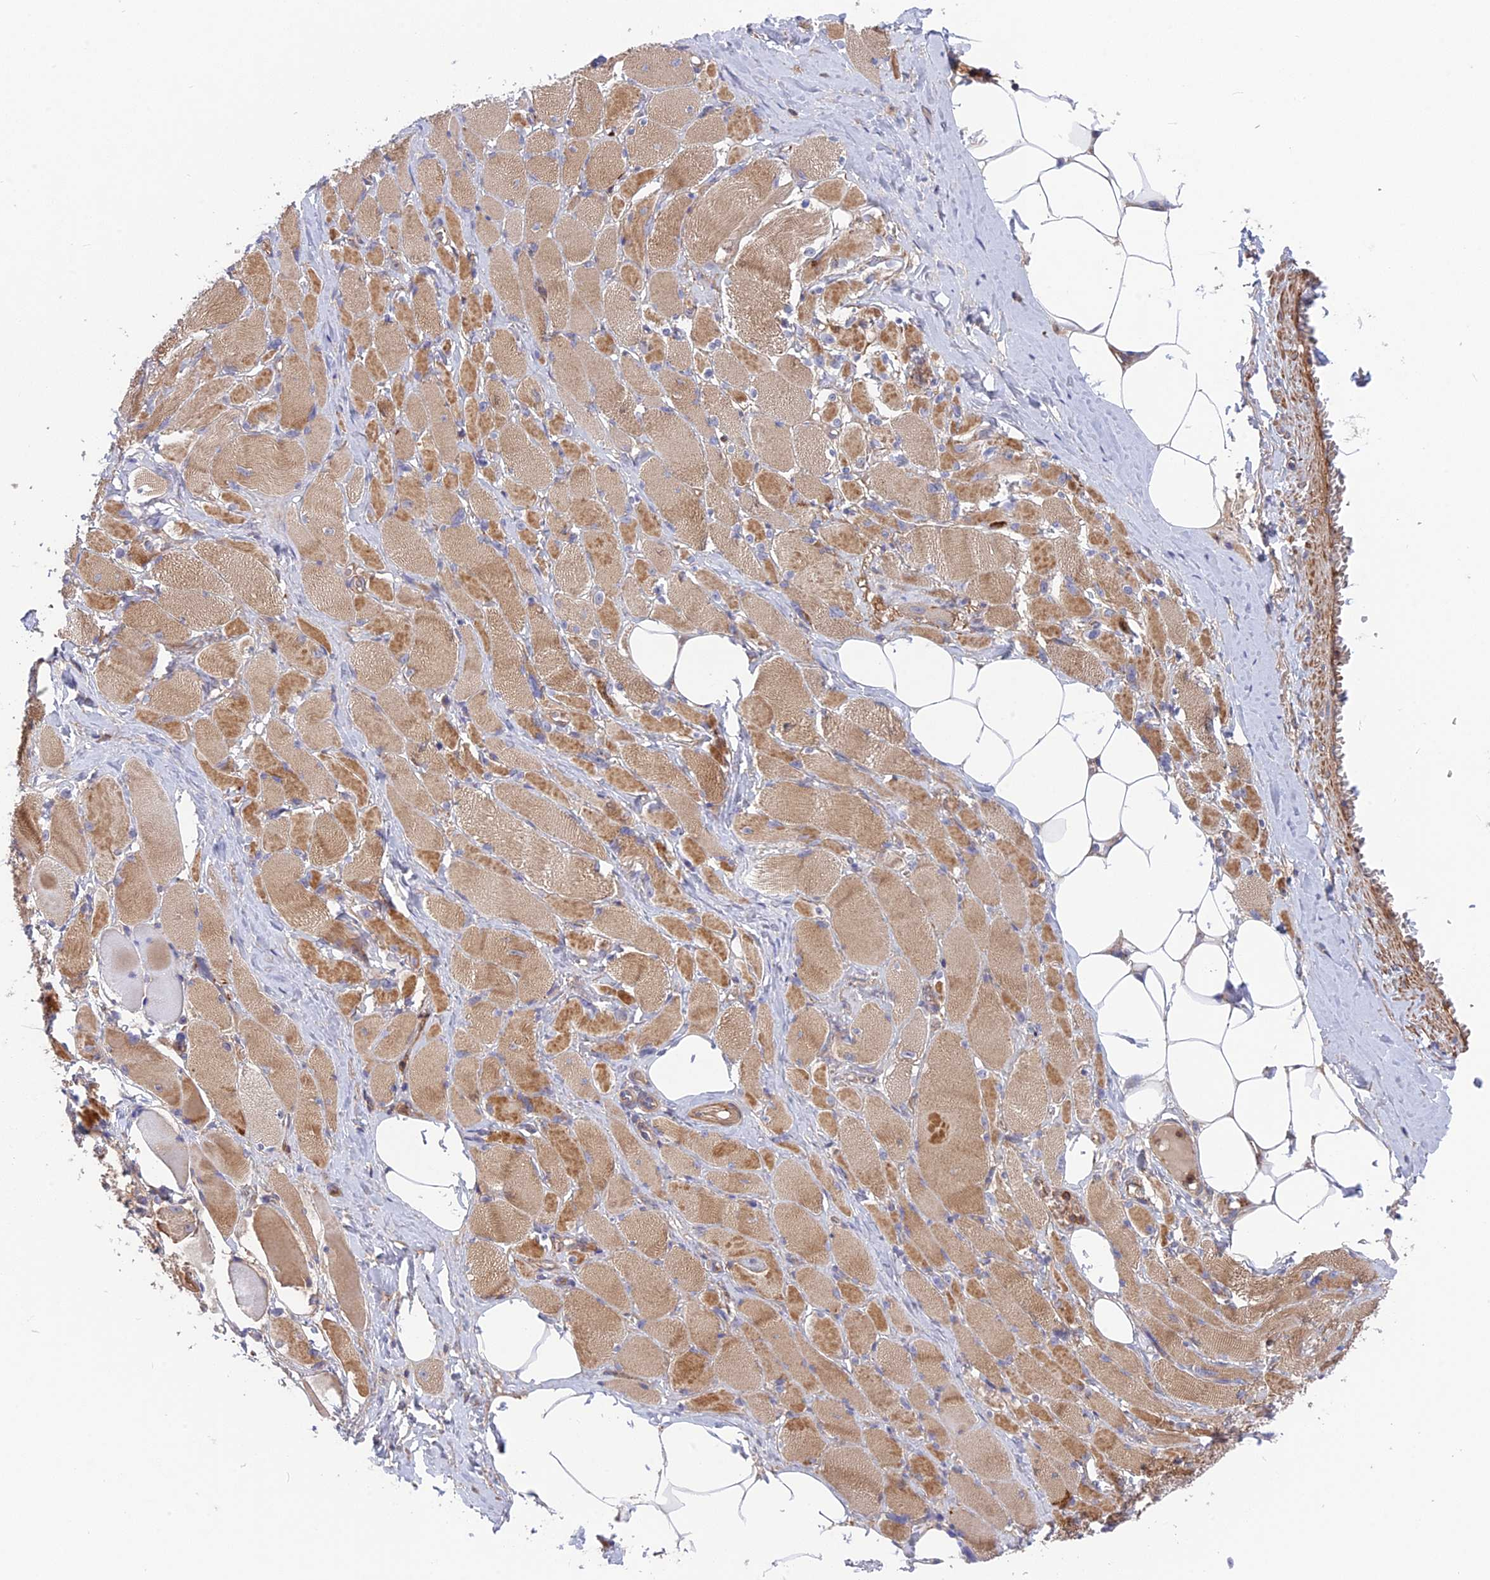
{"staining": {"intensity": "moderate", "quantity": "25%-75%", "location": "cytoplasmic/membranous"}, "tissue": "skeletal muscle", "cell_type": "Myocytes", "image_type": "normal", "snomed": [{"axis": "morphology", "description": "Normal tissue, NOS"}, {"axis": "morphology", "description": "Basal cell carcinoma"}, {"axis": "topography", "description": "Skeletal muscle"}], "caption": "A medium amount of moderate cytoplasmic/membranous staining is identified in approximately 25%-75% of myocytes in unremarkable skeletal muscle.", "gene": "CPNE7", "patient": {"sex": "female", "age": 64}}